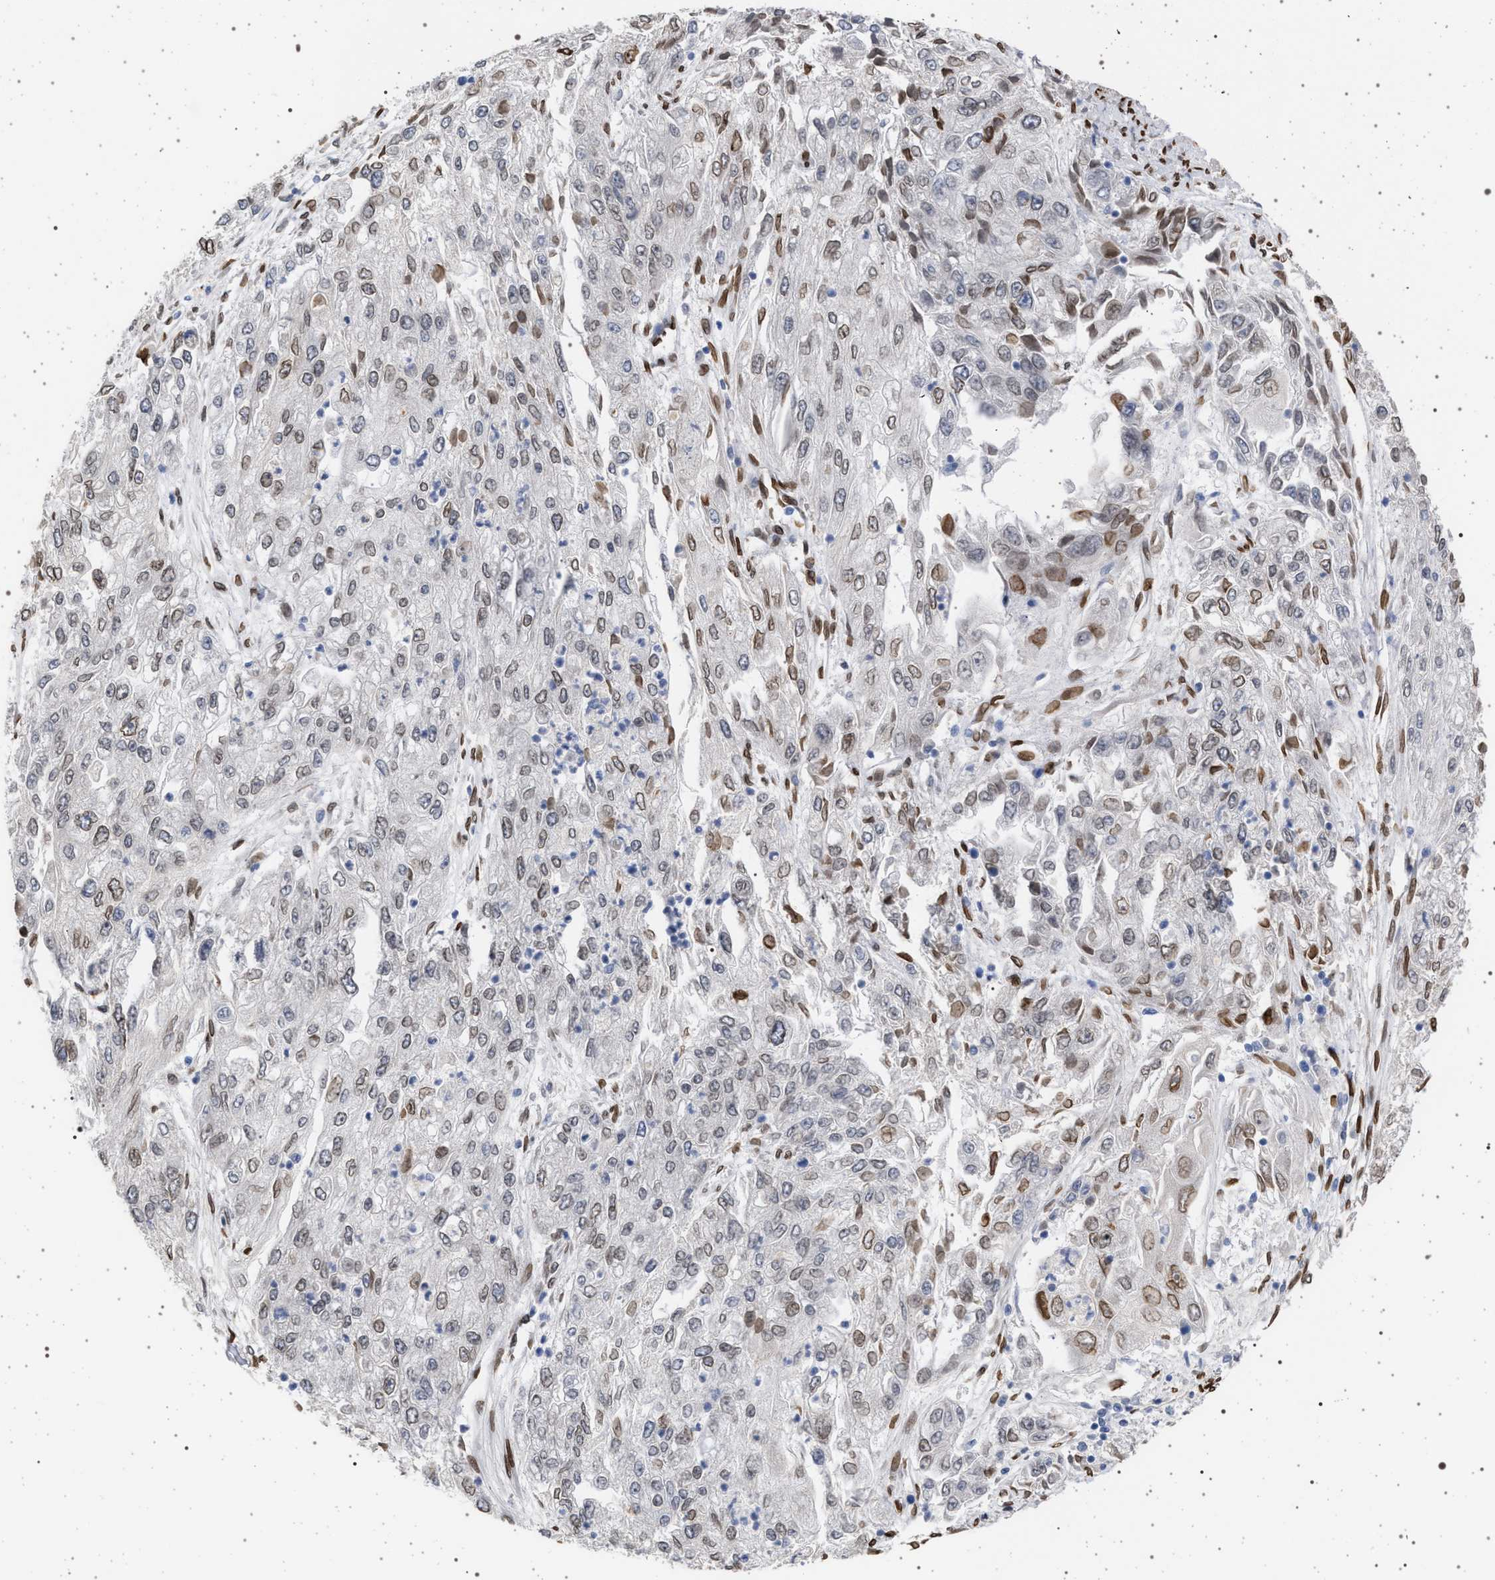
{"staining": {"intensity": "moderate", "quantity": "<25%", "location": "cytoplasmic/membranous,nuclear"}, "tissue": "endometrial cancer", "cell_type": "Tumor cells", "image_type": "cancer", "snomed": [{"axis": "morphology", "description": "Adenocarcinoma, NOS"}, {"axis": "topography", "description": "Endometrium"}], "caption": "Immunohistochemical staining of human endometrial adenocarcinoma displays low levels of moderate cytoplasmic/membranous and nuclear expression in approximately <25% of tumor cells.", "gene": "ING2", "patient": {"sex": "female", "age": 49}}